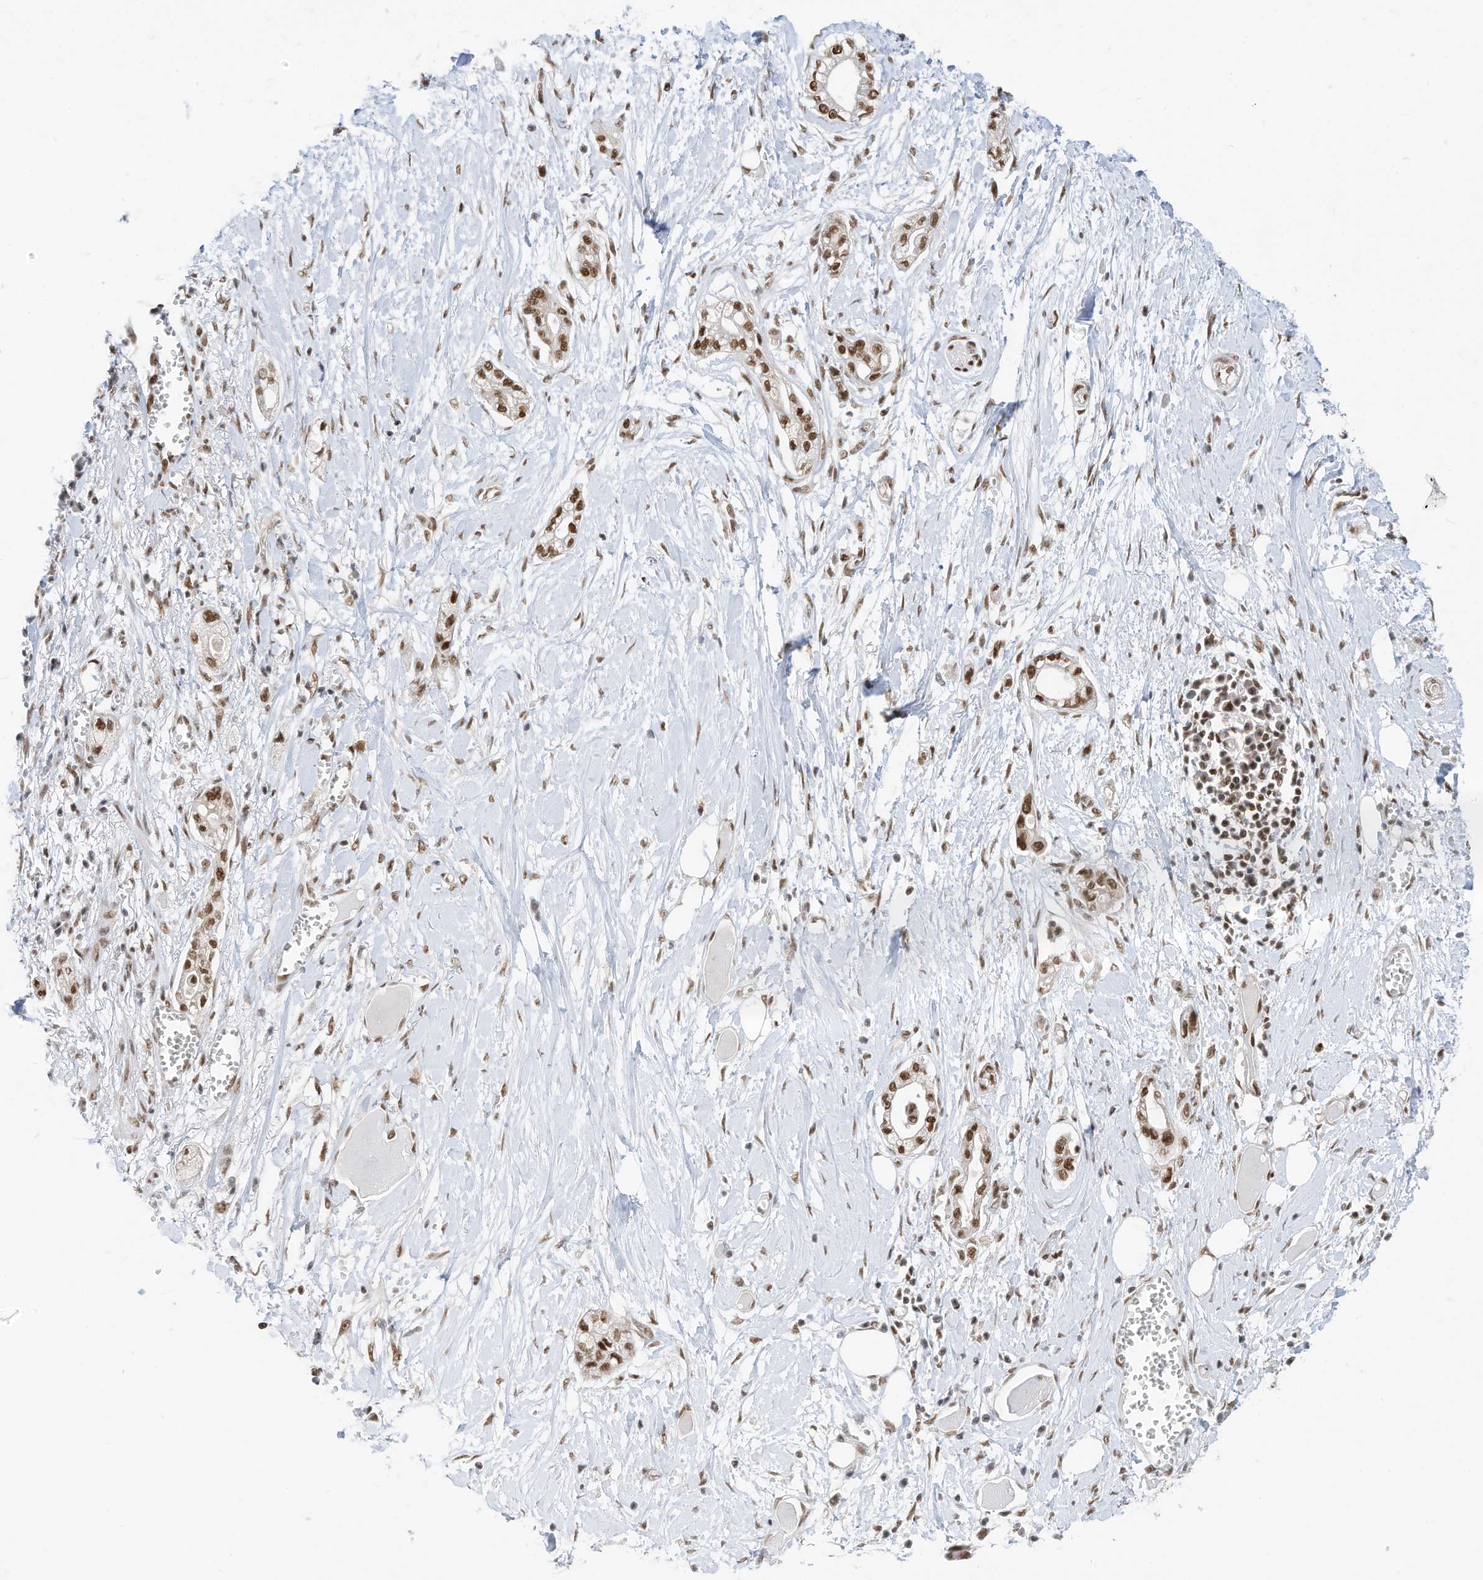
{"staining": {"intensity": "strong", "quantity": ">75%", "location": "cytoplasmic/membranous"}, "tissue": "pancreatic cancer", "cell_type": "Tumor cells", "image_type": "cancer", "snomed": [{"axis": "morphology", "description": "Adenocarcinoma, NOS"}, {"axis": "topography", "description": "Pancreas"}], "caption": "Pancreatic adenocarcinoma stained for a protein (brown) demonstrates strong cytoplasmic/membranous positive staining in approximately >75% of tumor cells.", "gene": "AURKAIP1", "patient": {"sex": "male", "age": 68}}